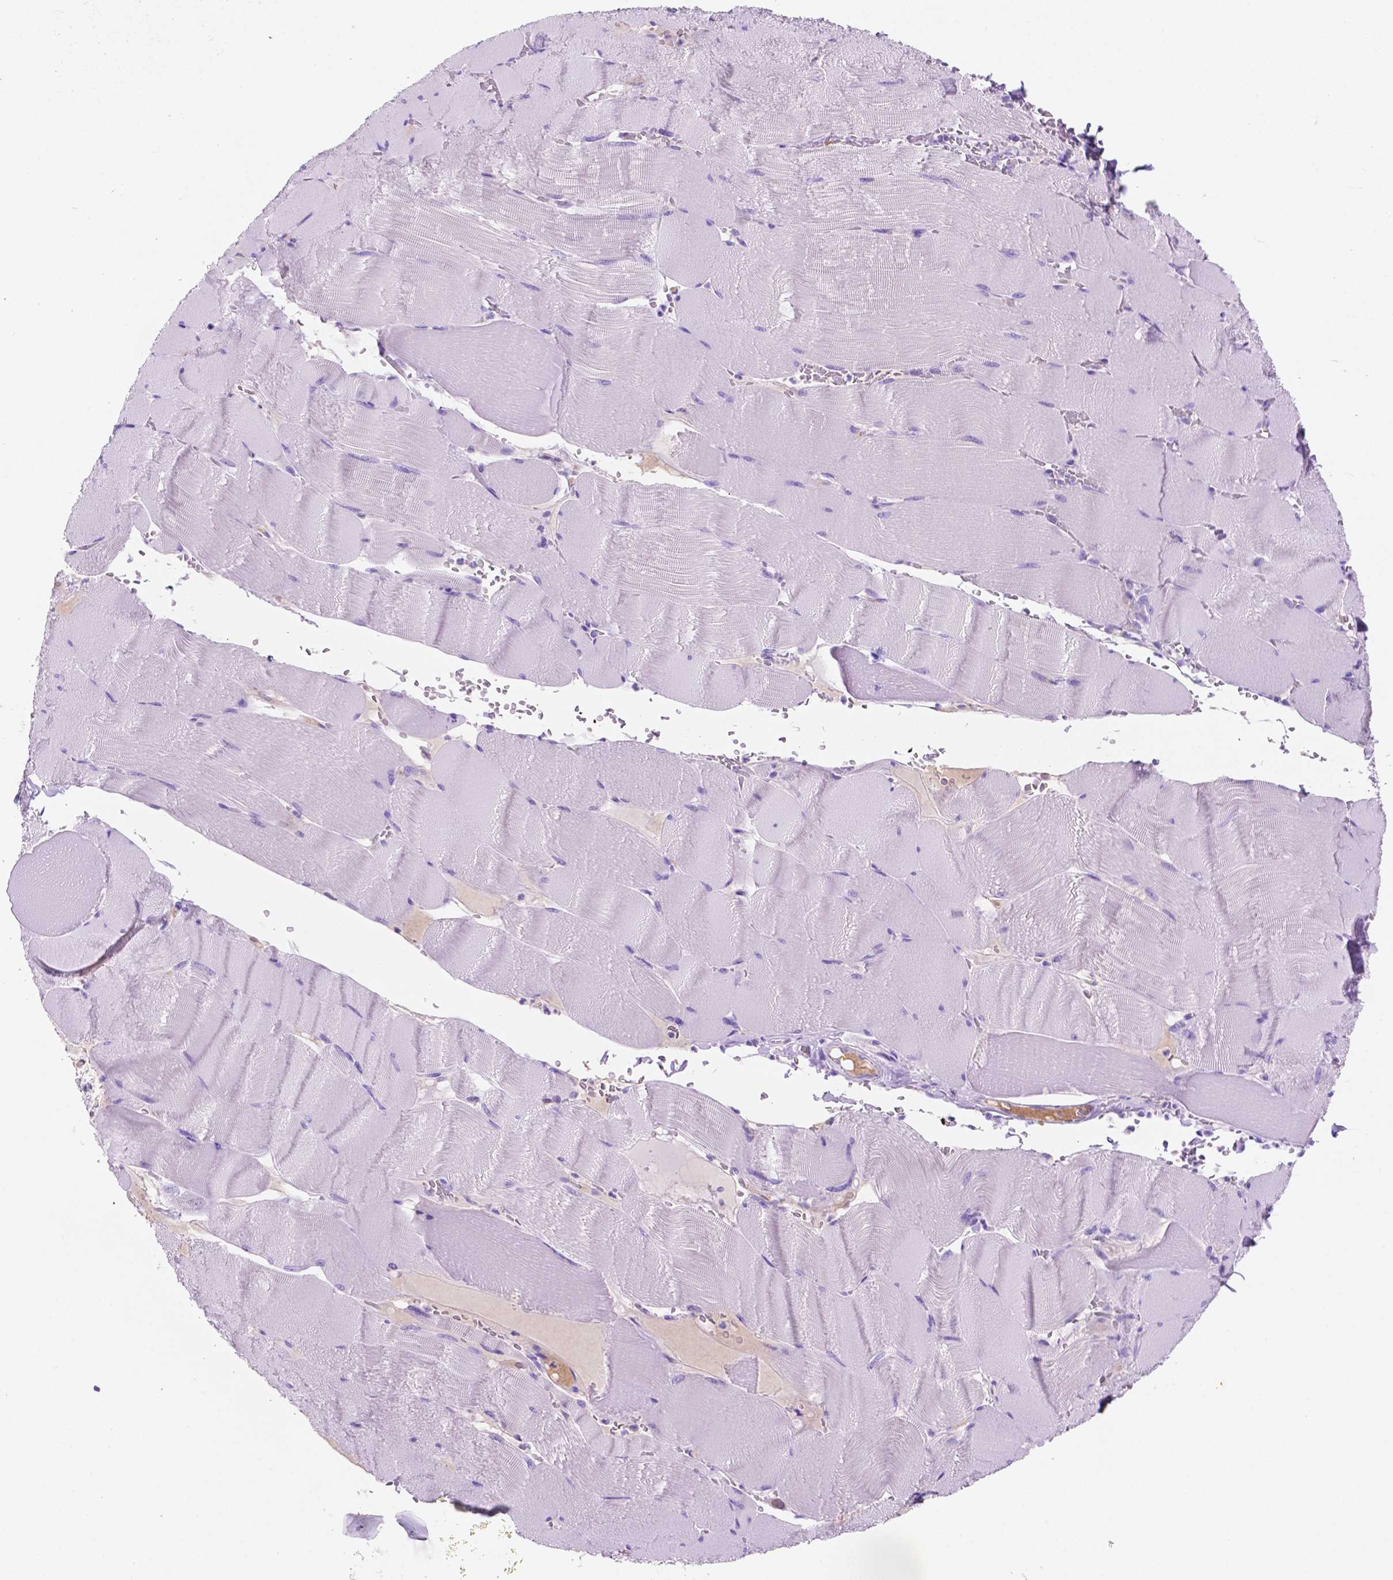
{"staining": {"intensity": "negative", "quantity": "none", "location": "none"}, "tissue": "skeletal muscle", "cell_type": "Myocytes", "image_type": "normal", "snomed": [{"axis": "morphology", "description": "Normal tissue, NOS"}, {"axis": "topography", "description": "Skeletal muscle"}], "caption": "DAB immunohistochemical staining of normal human skeletal muscle exhibits no significant staining in myocytes. The staining was performed using DAB (3,3'-diaminobenzidine) to visualize the protein expression in brown, while the nuclei were stained in blue with hematoxylin (Magnification: 20x).", "gene": "FOXB2", "patient": {"sex": "male", "age": 56}}